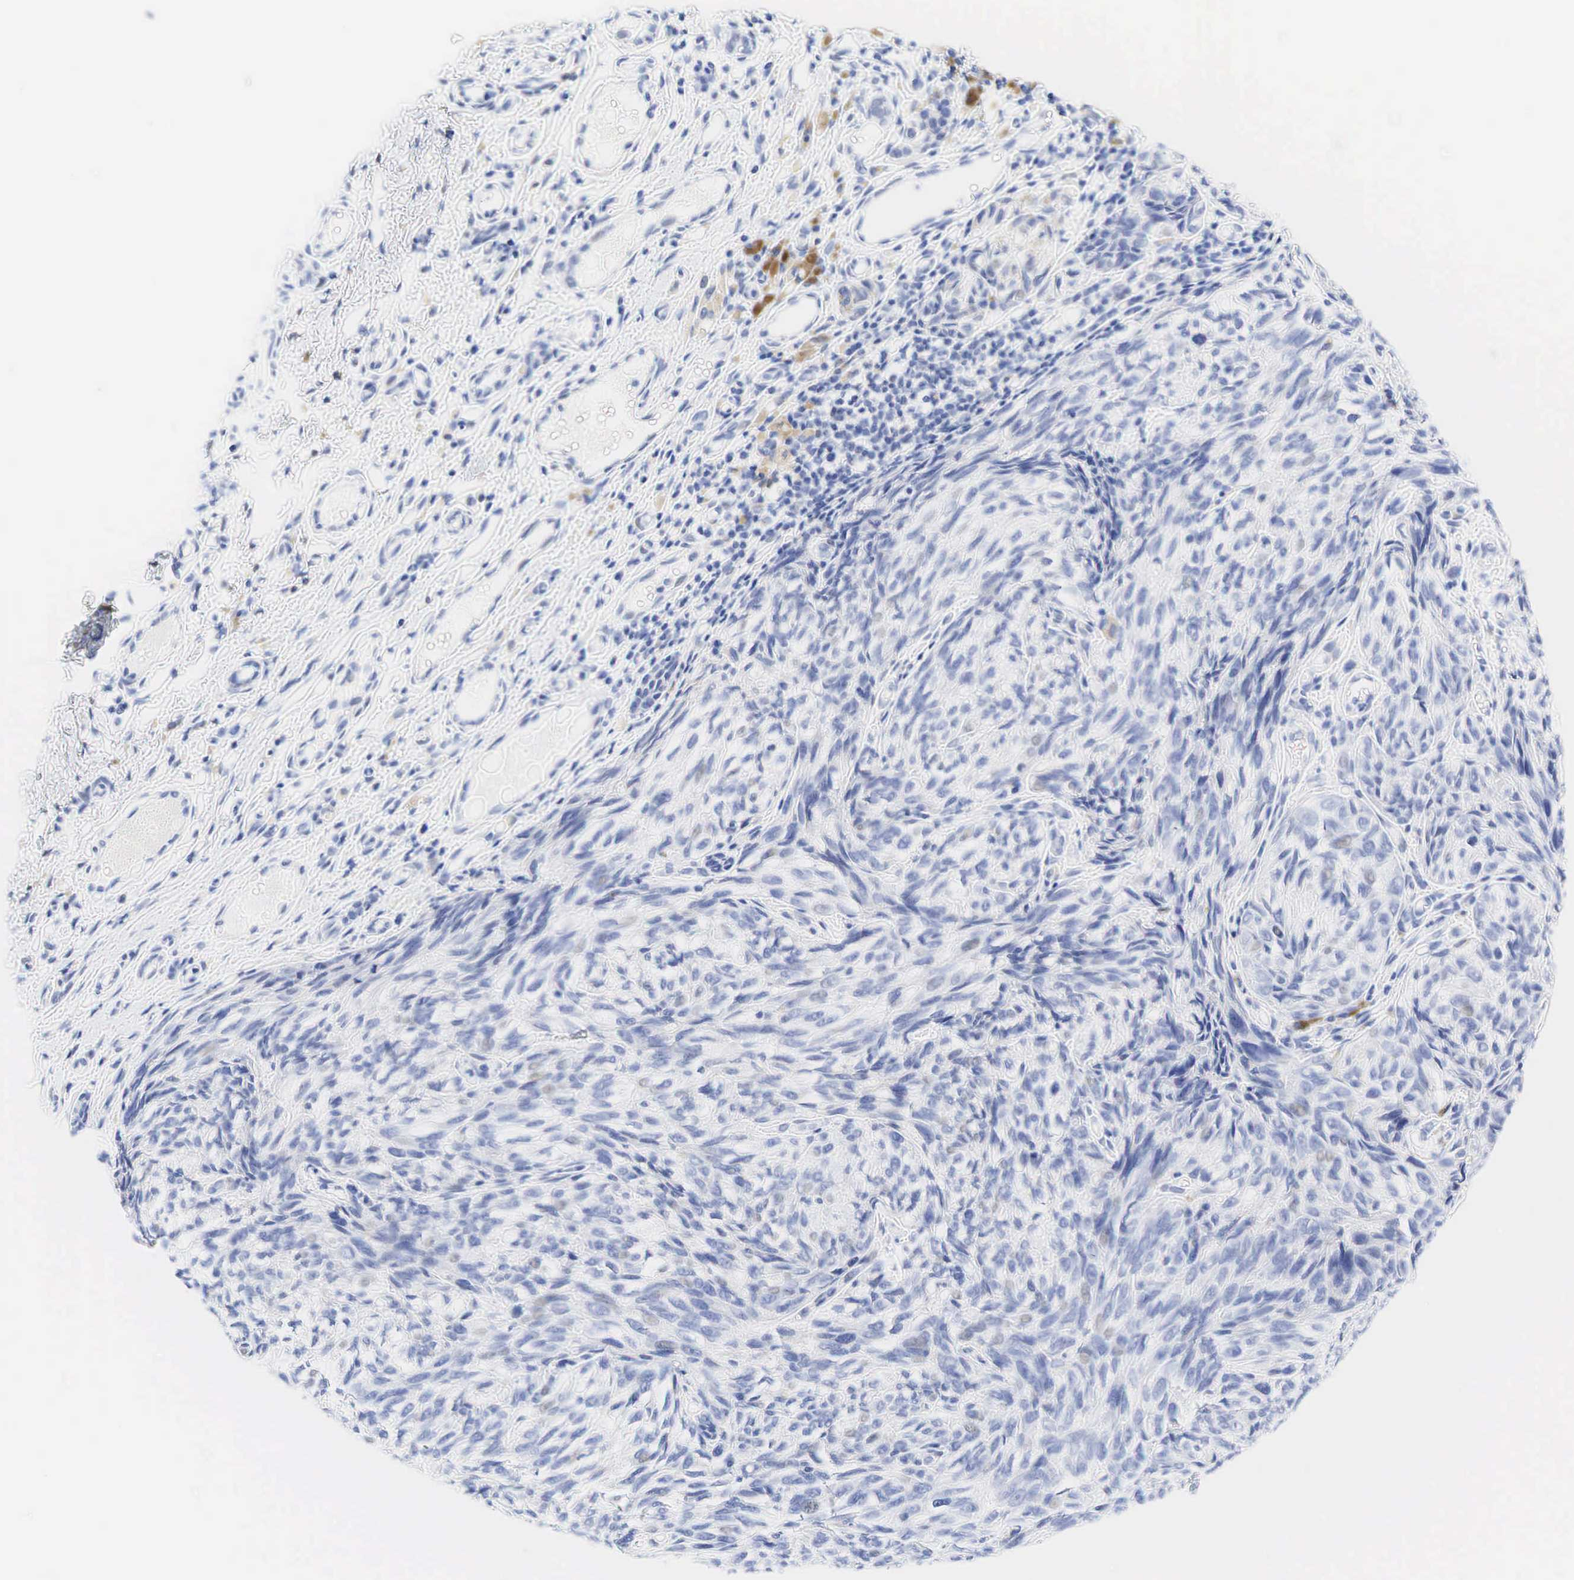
{"staining": {"intensity": "negative", "quantity": "none", "location": "none"}, "tissue": "melanoma", "cell_type": "Tumor cells", "image_type": "cancer", "snomed": [{"axis": "morphology", "description": "Malignant melanoma, NOS"}, {"axis": "topography", "description": "Skin"}], "caption": "Immunohistochemistry (IHC) histopathology image of neoplastic tissue: human melanoma stained with DAB demonstrates no significant protein staining in tumor cells.", "gene": "AR", "patient": {"sex": "male", "age": 51}}